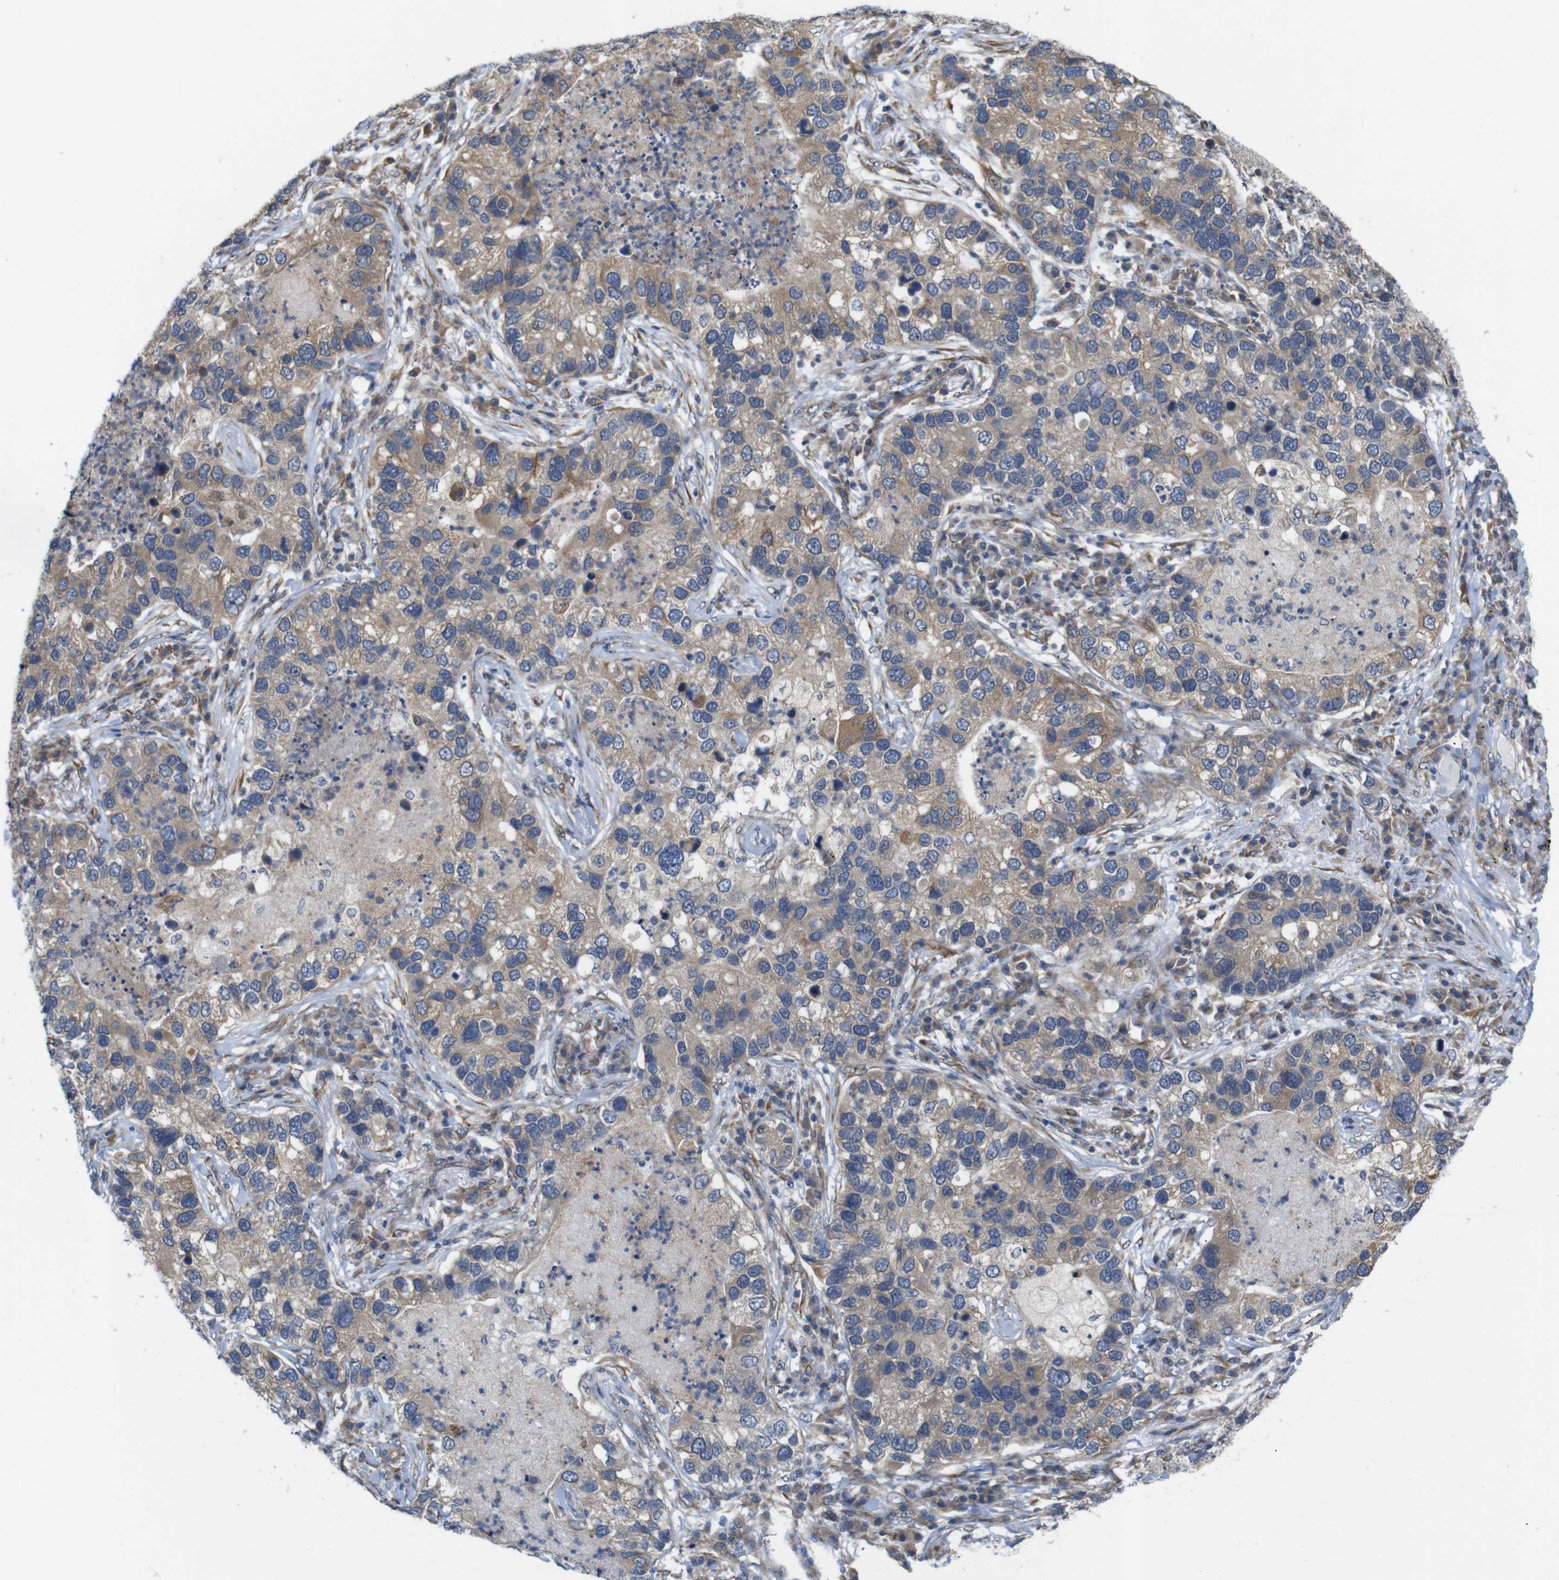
{"staining": {"intensity": "moderate", "quantity": ">75%", "location": "cytoplasmic/membranous"}, "tissue": "lung cancer", "cell_type": "Tumor cells", "image_type": "cancer", "snomed": [{"axis": "morphology", "description": "Normal tissue, NOS"}, {"axis": "morphology", "description": "Adenocarcinoma, NOS"}, {"axis": "topography", "description": "Bronchus"}, {"axis": "topography", "description": "Lung"}], "caption": "Adenocarcinoma (lung) stained with DAB (3,3'-diaminobenzidine) IHC exhibits medium levels of moderate cytoplasmic/membranous positivity in approximately >75% of tumor cells.", "gene": "P3H2", "patient": {"sex": "male", "age": 54}}